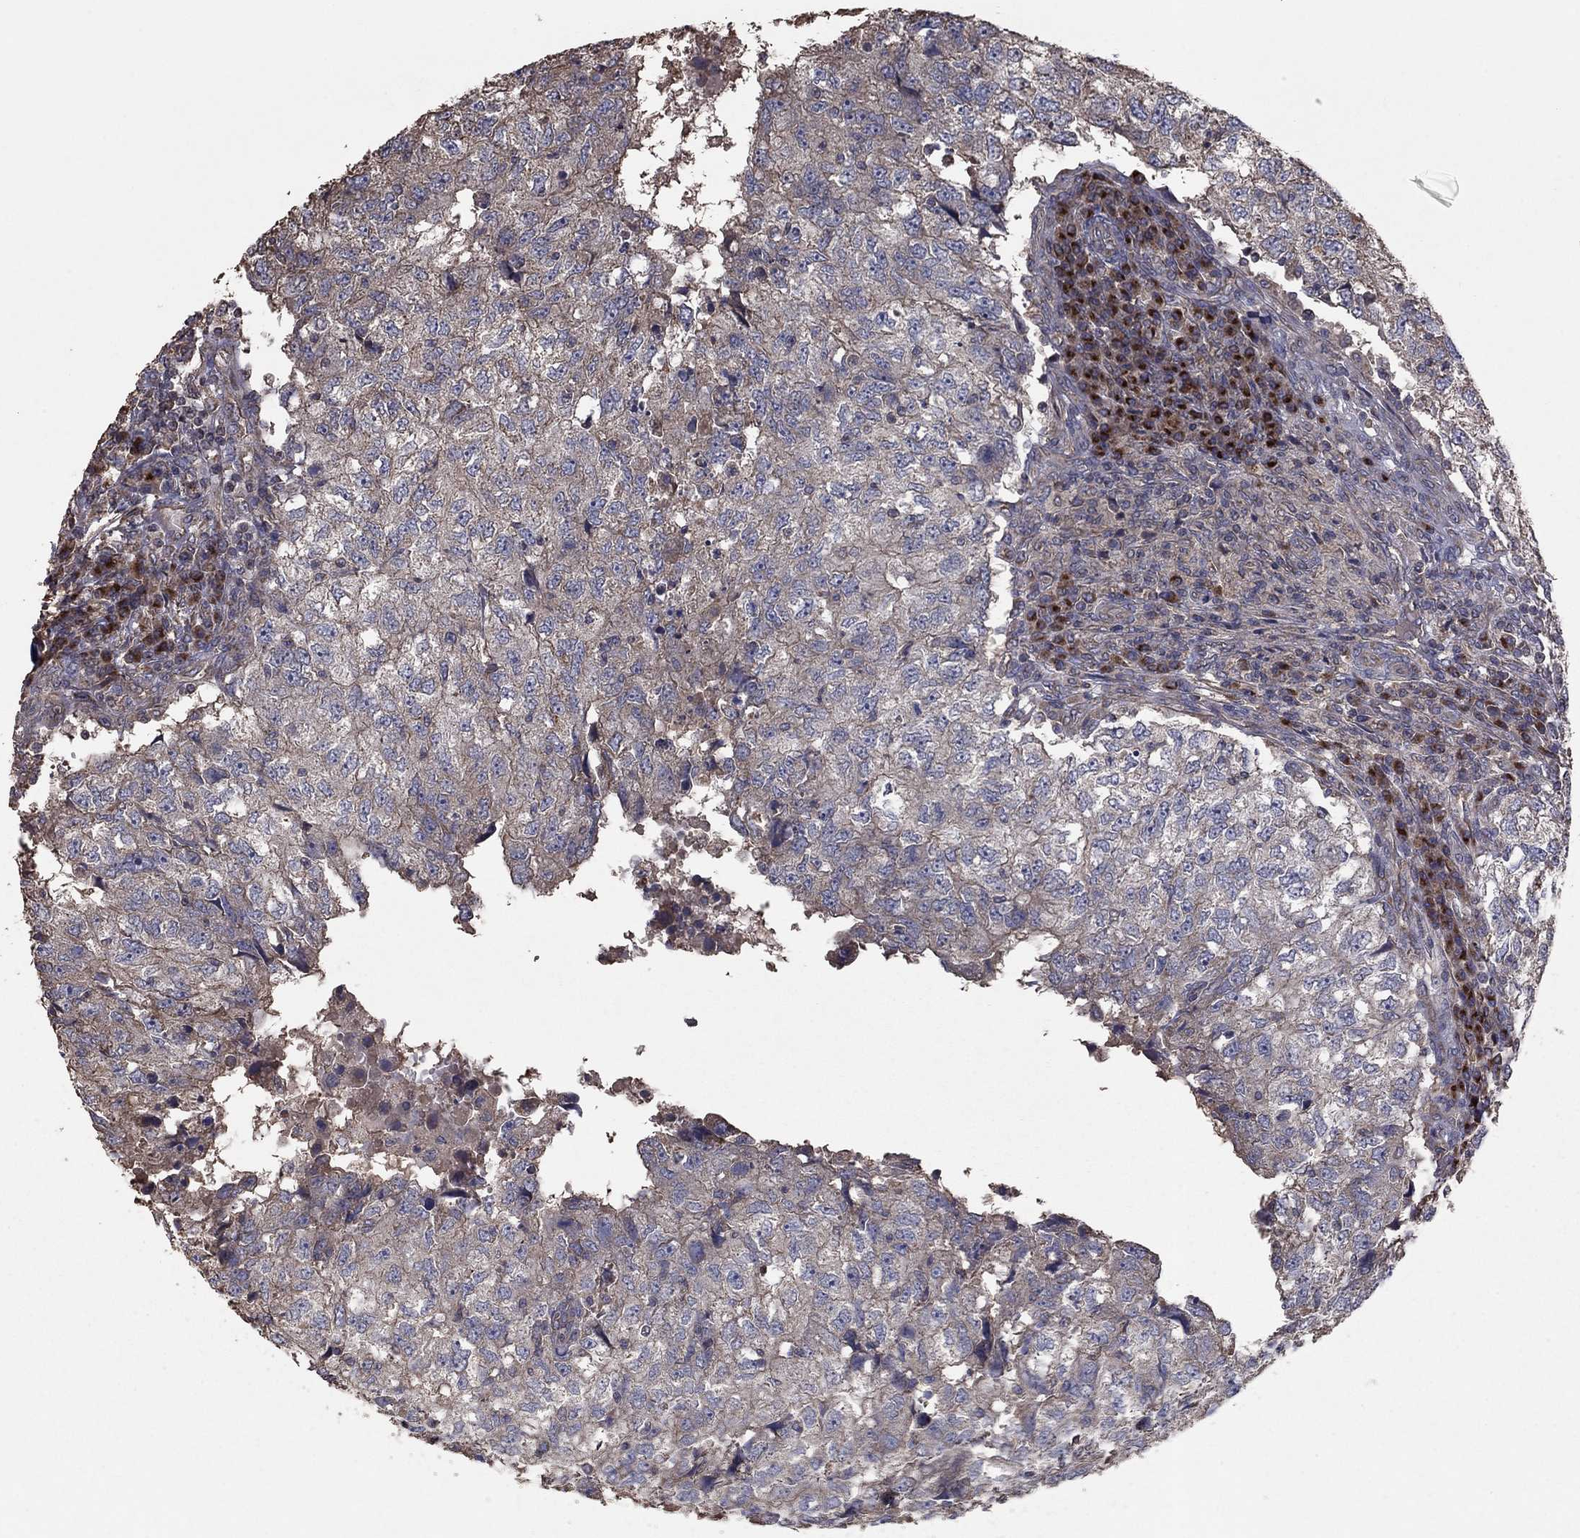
{"staining": {"intensity": "negative", "quantity": "none", "location": "none"}, "tissue": "breast cancer", "cell_type": "Tumor cells", "image_type": "cancer", "snomed": [{"axis": "morphology", "description": "Duct carcinoma"}, {"axis": "topography", "description": "Breast"}], "caption": "Protein analysis of breast cancer reveals no significant staining in tumor cells.", "gene": "FLT4", "patient": {"sex": "female", "age": 30}}